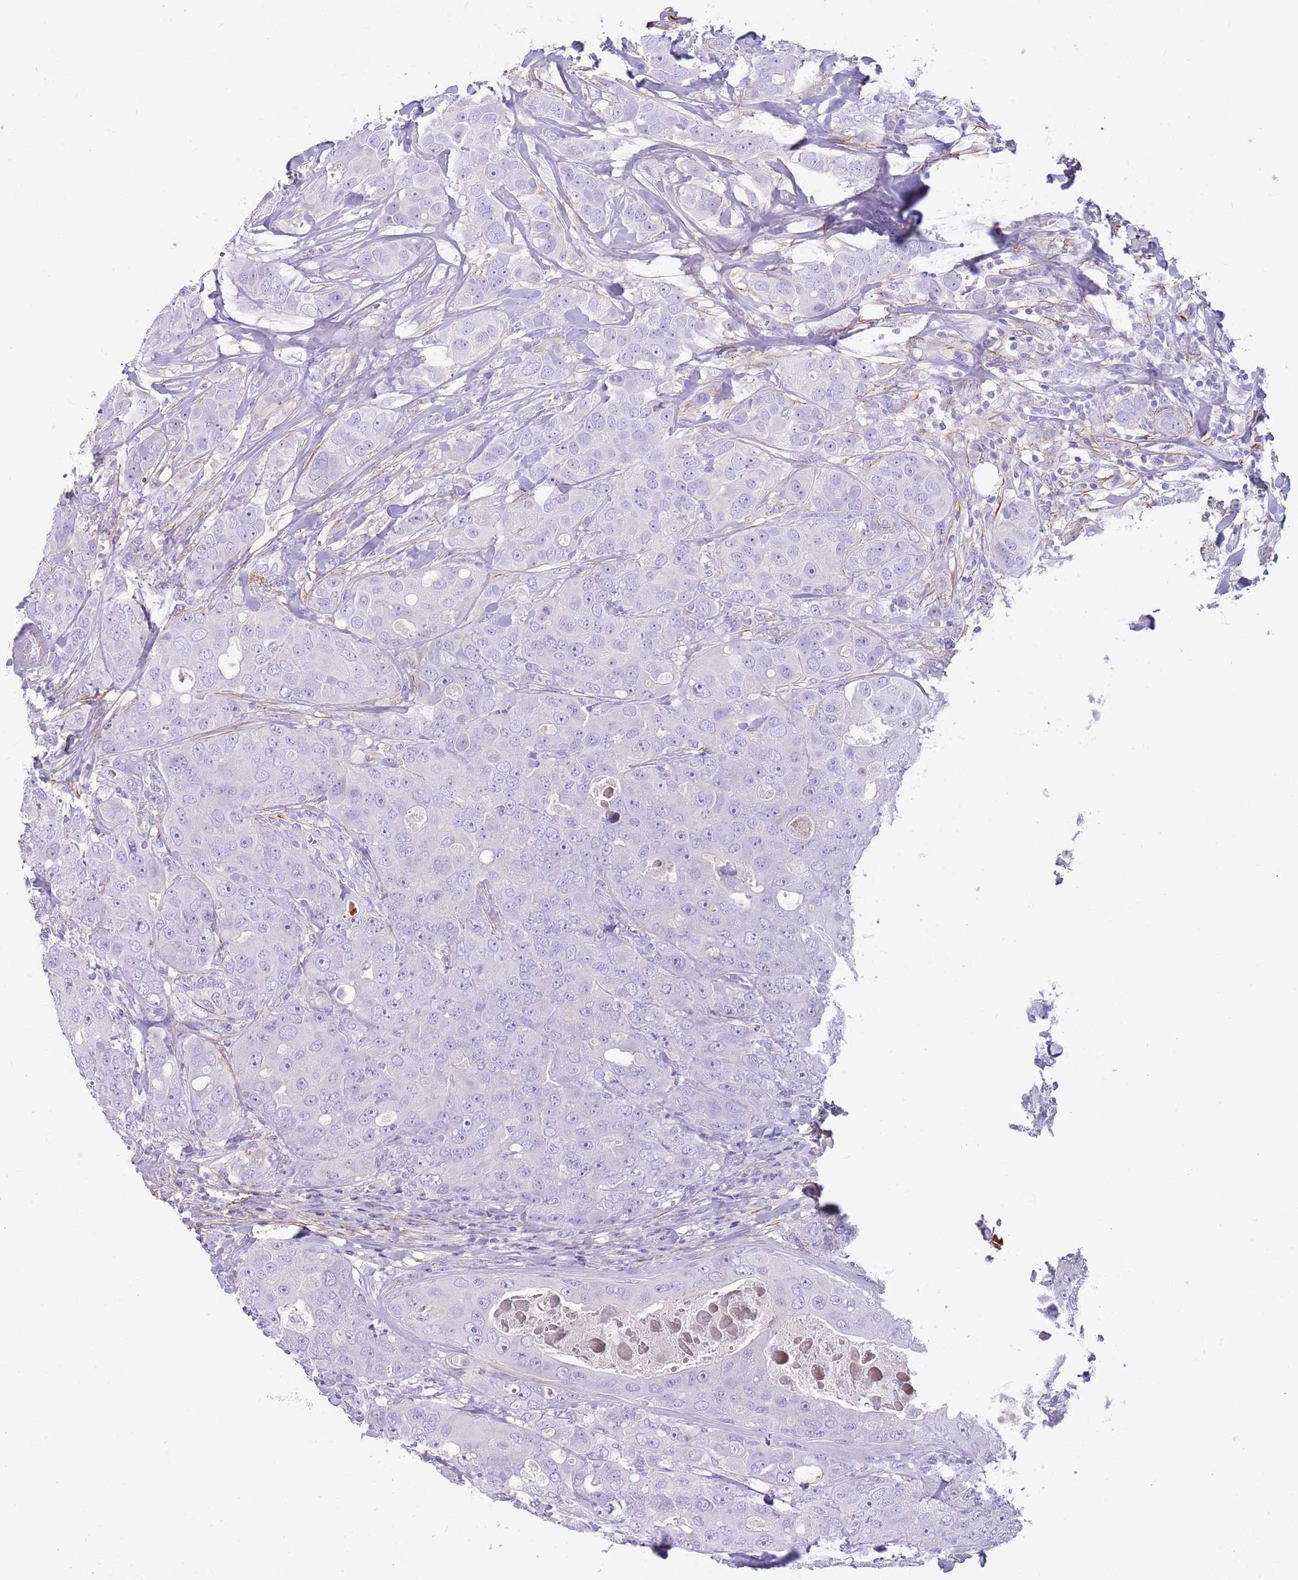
{"staining": {"intensity": "negative", "quantity": "none", "location": "none"}, "tissue": "breast cancer", "cell_type": "Tumor cells", "image_type": "cancer", "snomed": [{"axis": "morphology", "description": "Duct carcinoma"}, {"axis": "topography", "description": "Breast"}], "caption": "An image of human breast cancer (invasive ductal carcinoma) is negative for staining in tumor cells.", "gene": "LEPROTL1", "patient": {"sex": "female", "age": 43}}